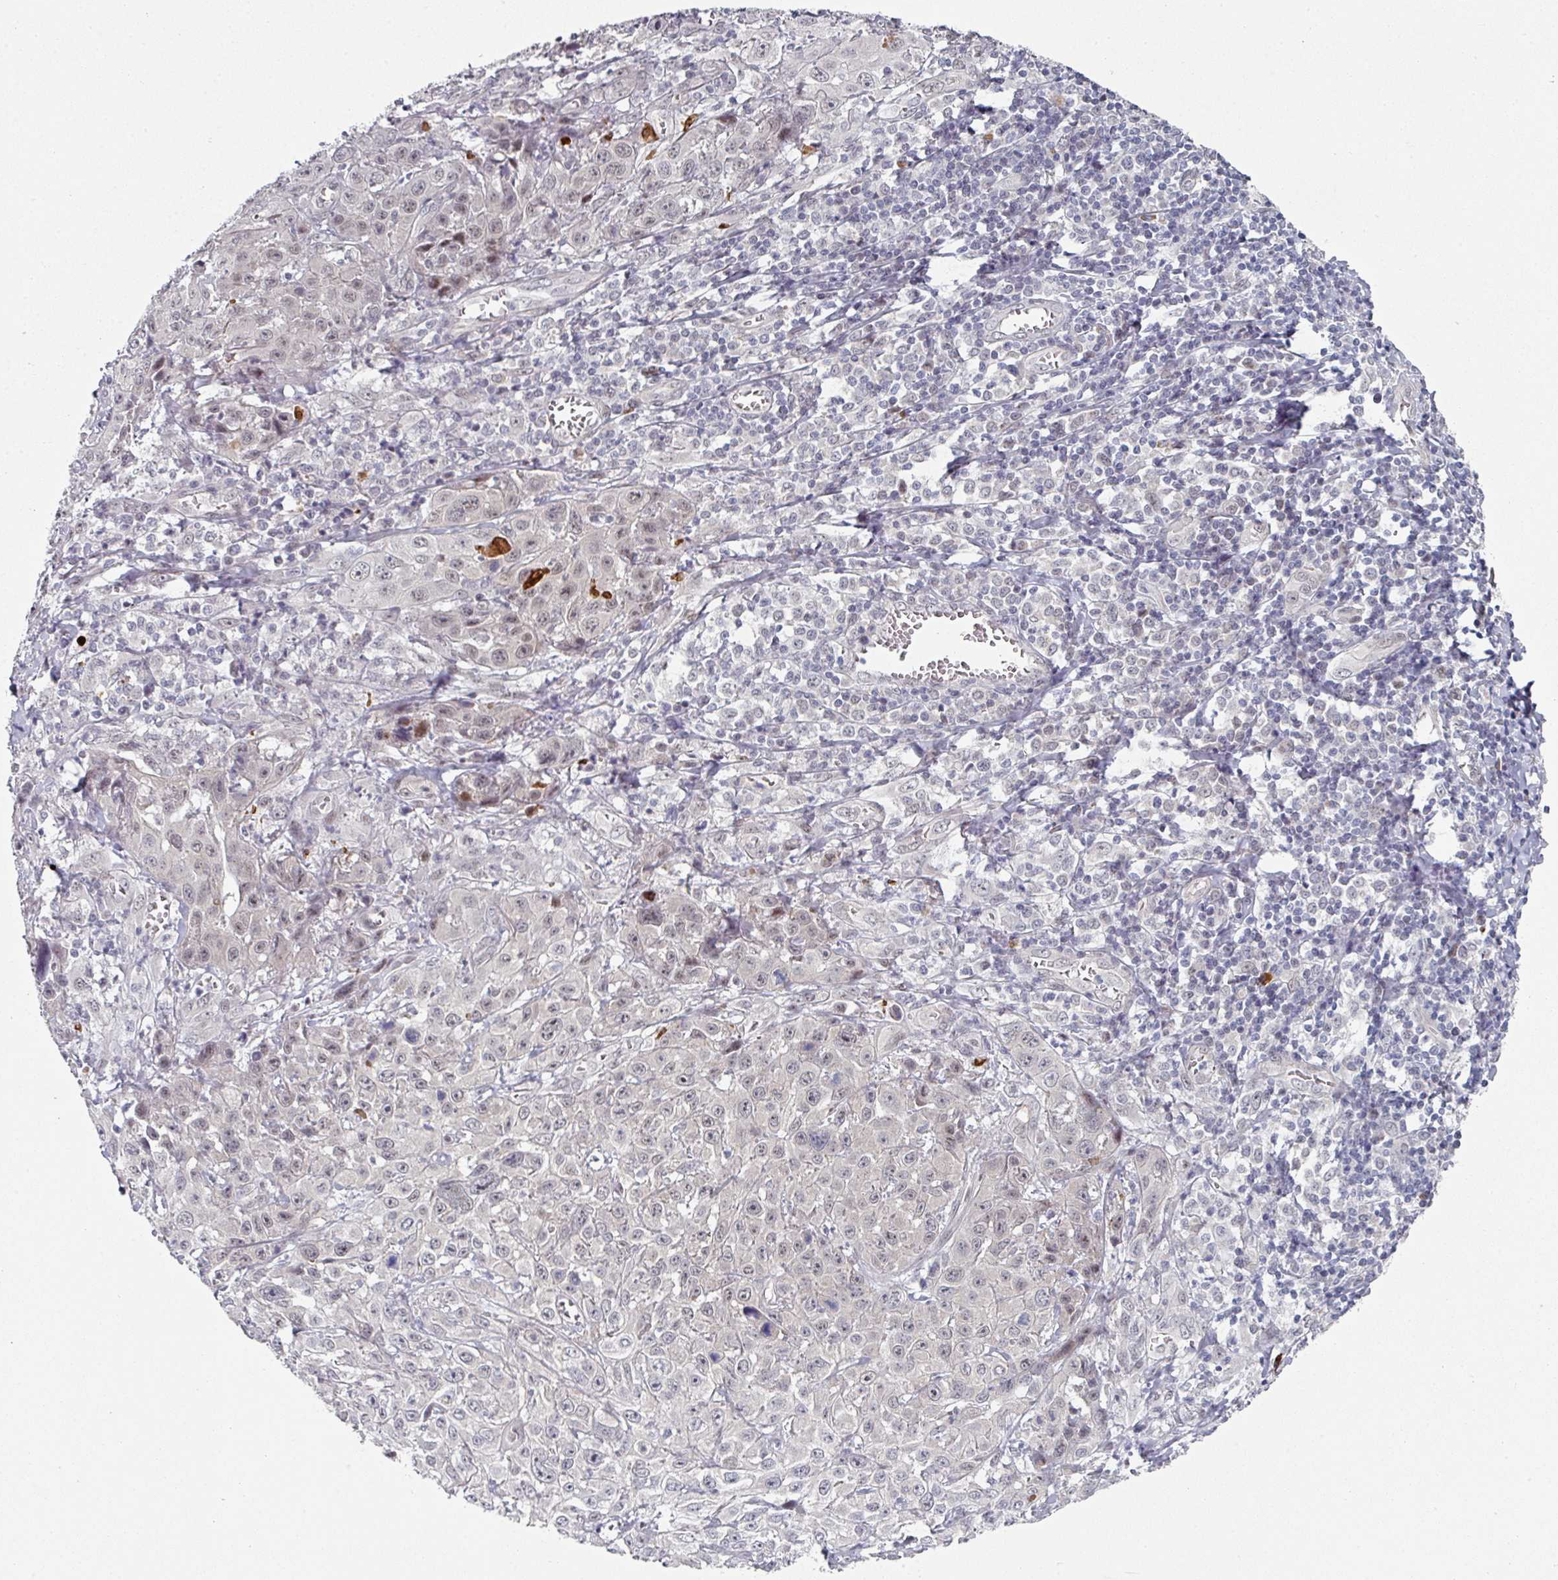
{"staining": {"intensity": "weak", "quantity": "<25%", "location": "nuclear"}, "tissue": "skin cancer", "cell_type": "Tumor cells", "image_type": "cancer", "snomed": [{"axis": "morphology", "description": "Squamous cell carcinoma, NOS"}, {"axis": "topography", "description": "Skin"}, {"axis": "topography", "description": "Vulva"}], "caption": "This photomicrograph is of skin cancer stained with immunohistochemistry to label a protein in brown with the nuclei are counter-stained blue. There is no positivity in tumor cells. (Brightfield microscopy of DAB IHC at high magnification).", "gene": "TMCC1", "patient": {"sex": "female", "age": 71}}